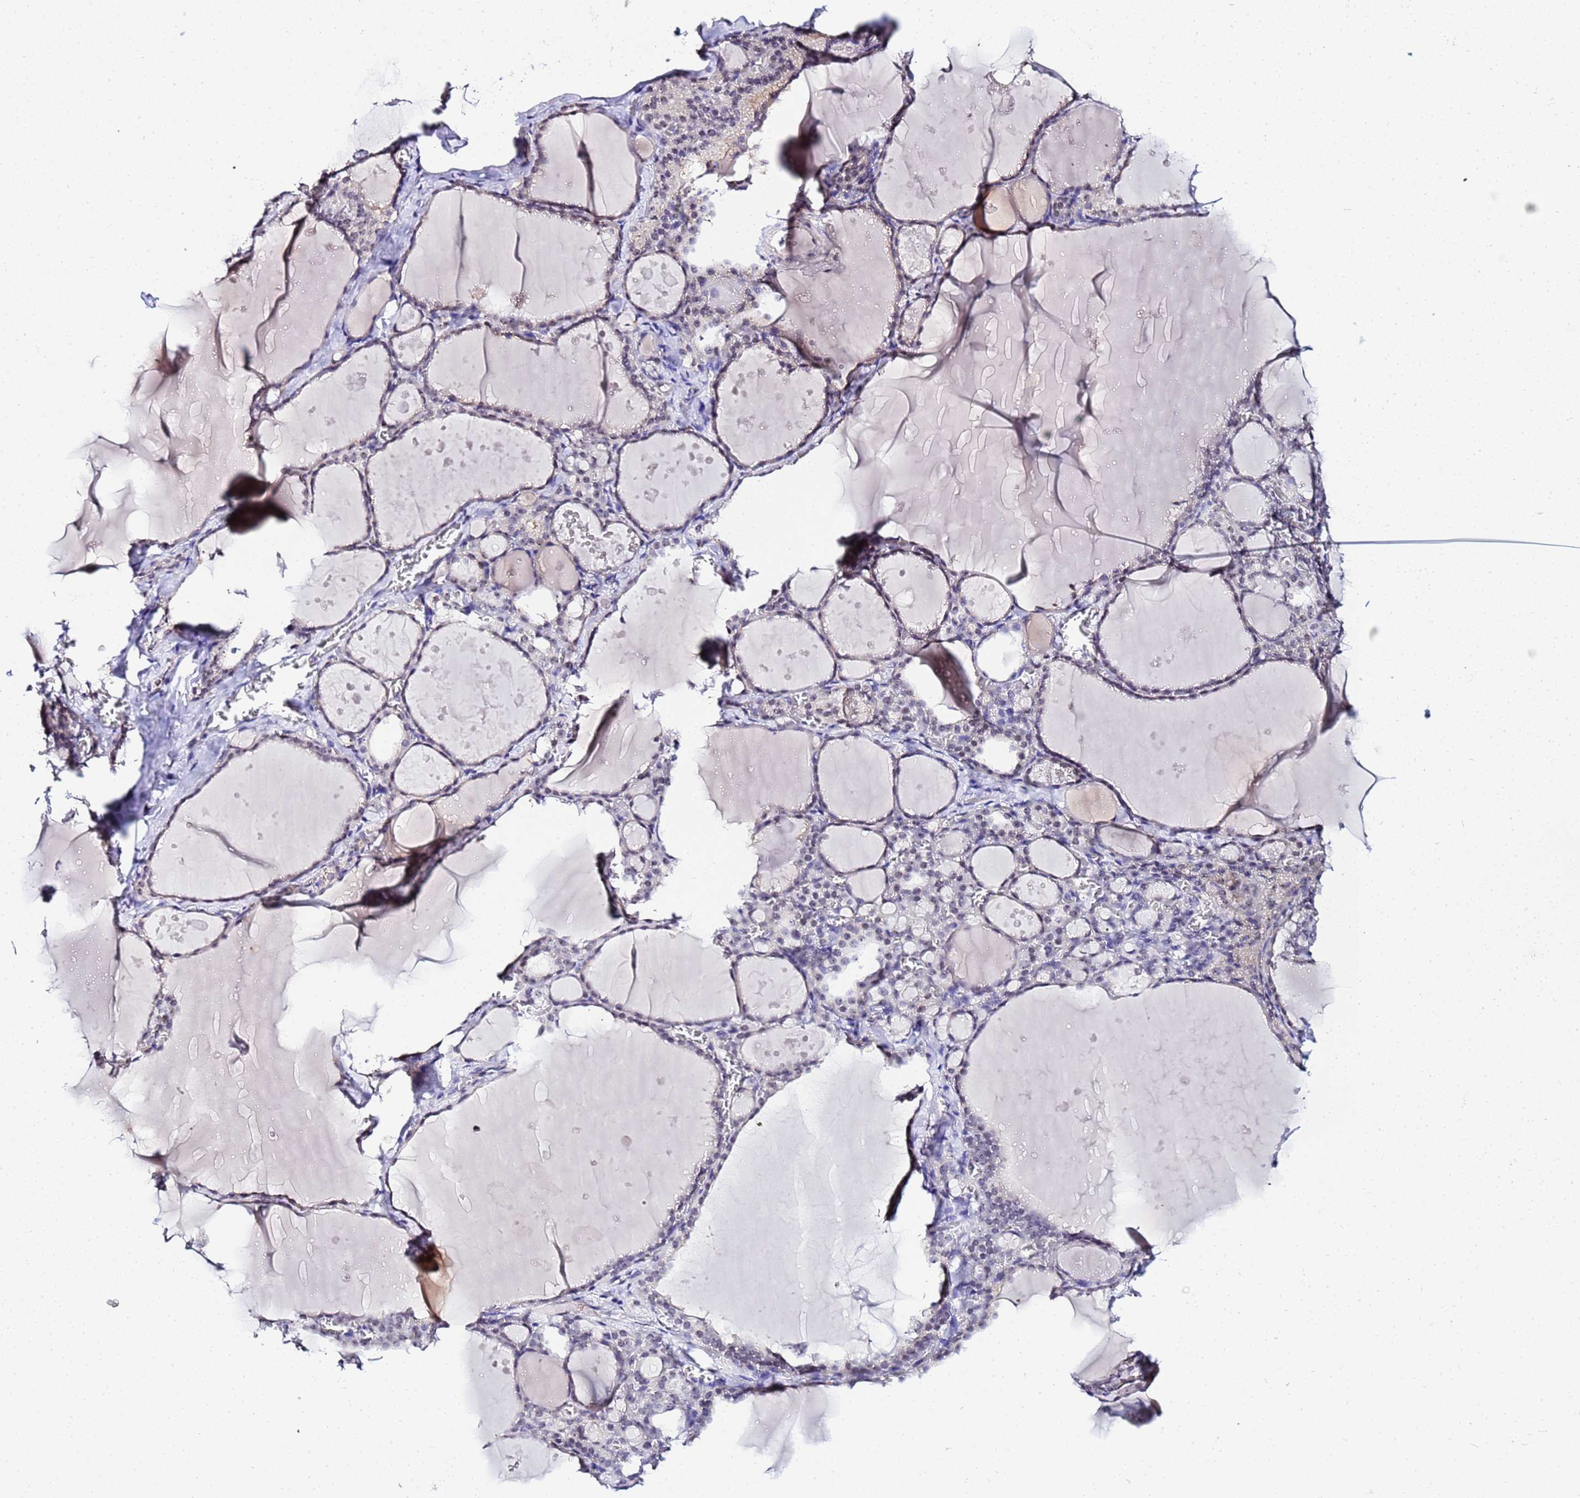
{"staining": {"intensity": "weak", "quantity": "<25%", "location": "nuclear"}, "tissue": "thyroid gland", "cell_type": "Glandular cells", "image_type": "normal", "snomed": [{"axis": "morphology", "description": "Normal tissue, NOS"}, {"axis": "topography", "description": "Thyroid gland"}], "caption": "Immunohistochemistry (IHC) histopathology image of unremarkable thyroid gland: thyroid gland stained with DAB displays no significant protein positivity in glandular cells.", "gene": "ACTL6B", "patient": {"sex": "male", "age": 56}}